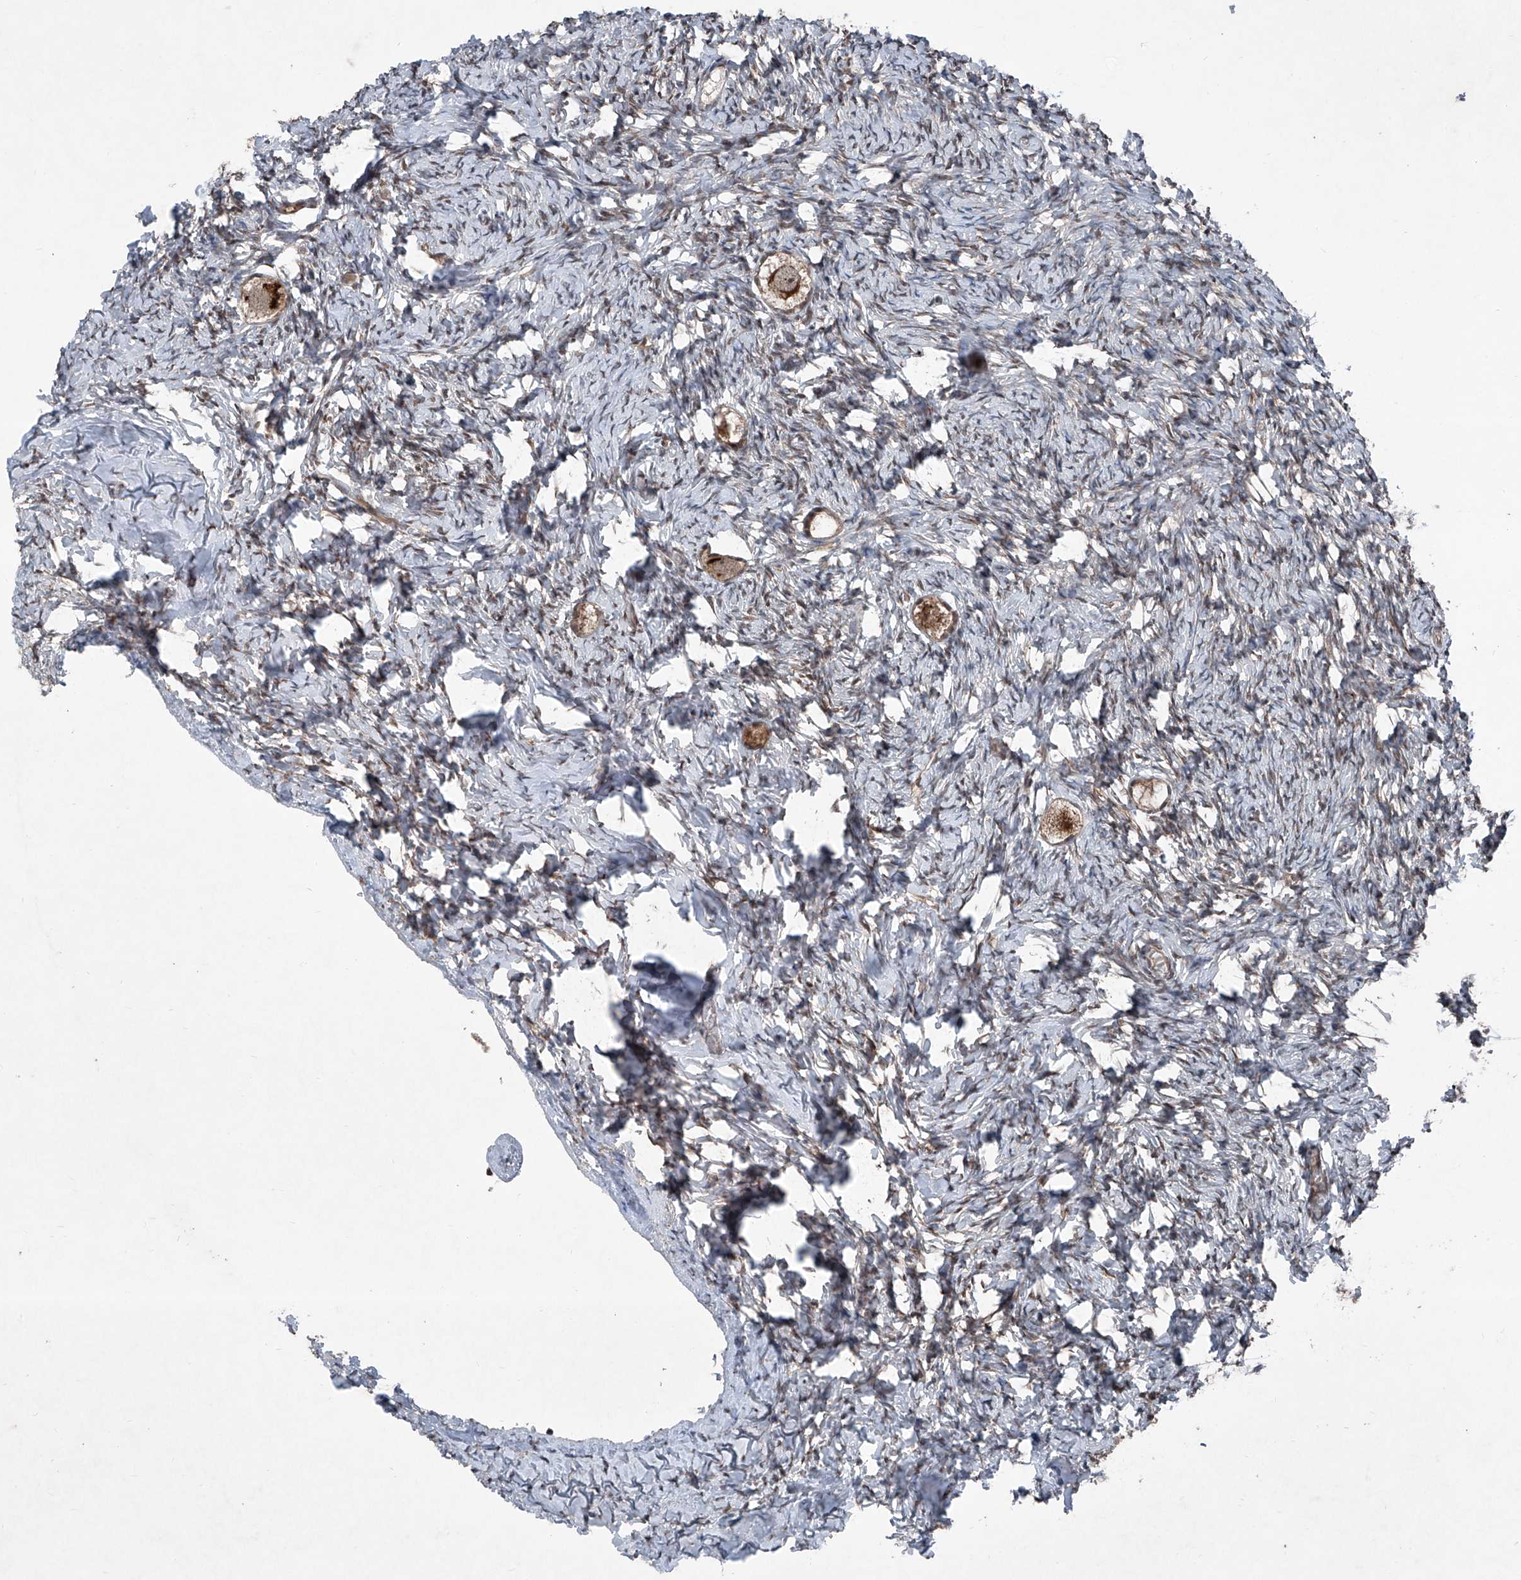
{"staining": {"intensity": "strong", "quantity": ">75%", "location": "cytoplasmic/membranous"}, "tissue": "ovary", "cell_type": "Follicle cells", "image_type": "normal", "snomed": [{"axis": "morphology", "description": "Normal tissue, NOS"}, {"axis": "topography", "description": "Ovary"}], "caption": "An immunohistochemistry (IHC) micrograph of normal tissue is shown. Protein staining in brown labels strong cytoplasmic/membranous positivity in ovary within follicle cells.", "gene": "COA7", "patient": {"sex": "female", "age": 27}}